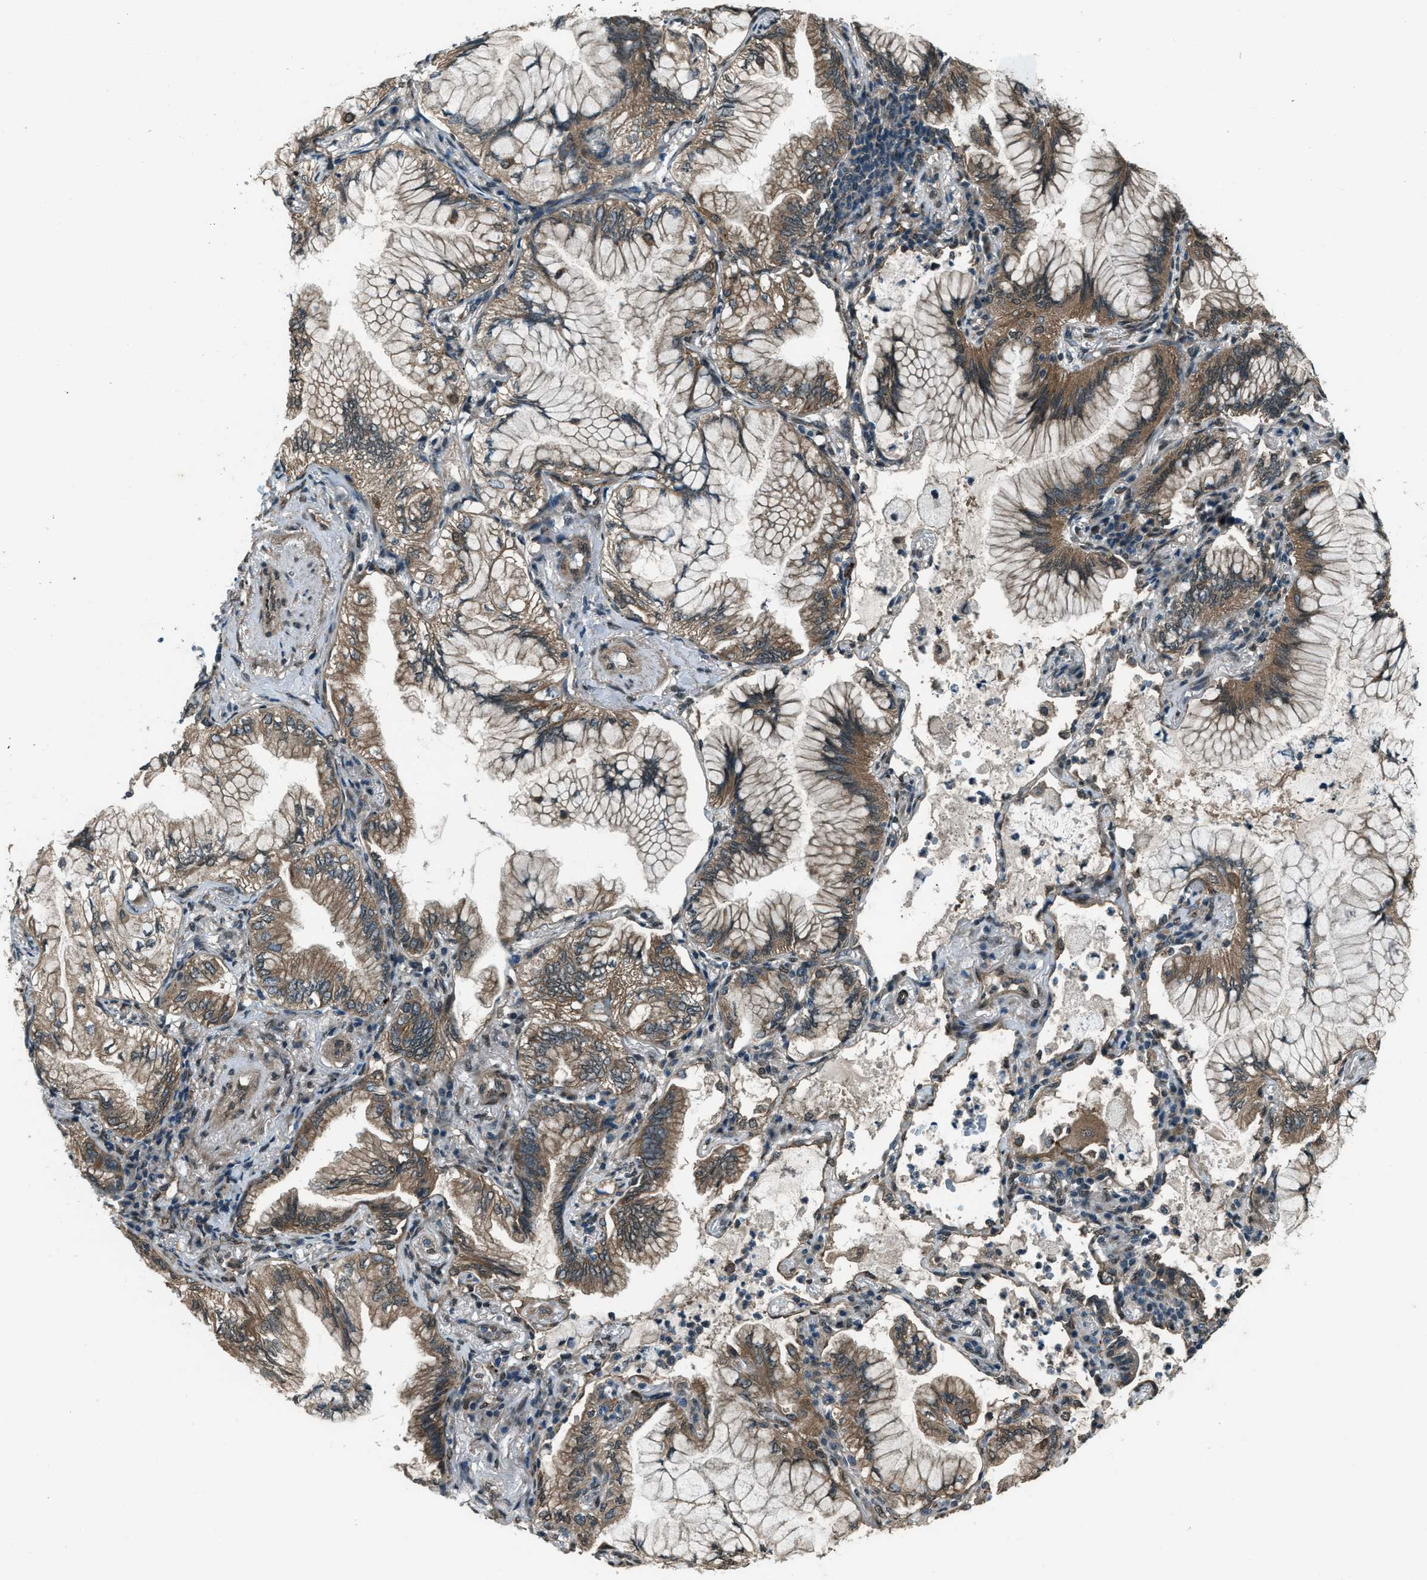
{"staining": {"intensity": "moderate", "quantity": ">75%", "location": "cytoplasmic/membranous"}, "tissue": "lung cancer", "cell_type": "Tumor cells", "image_type": "cancer", "snomed": [{"axis": "morphology", "description": "Adenocarcinoma, NOS"}, {"axis": "topography", "description": "Lung"}], "caption": "Protein analysis of lung cancer (adenocarcinoma) tissue demonstrates moderate cytoplasmic/membranous expression in about >75% of tumor cells.", "gene": "SVIL", "patient": {"sex": "female", "age": 70}}